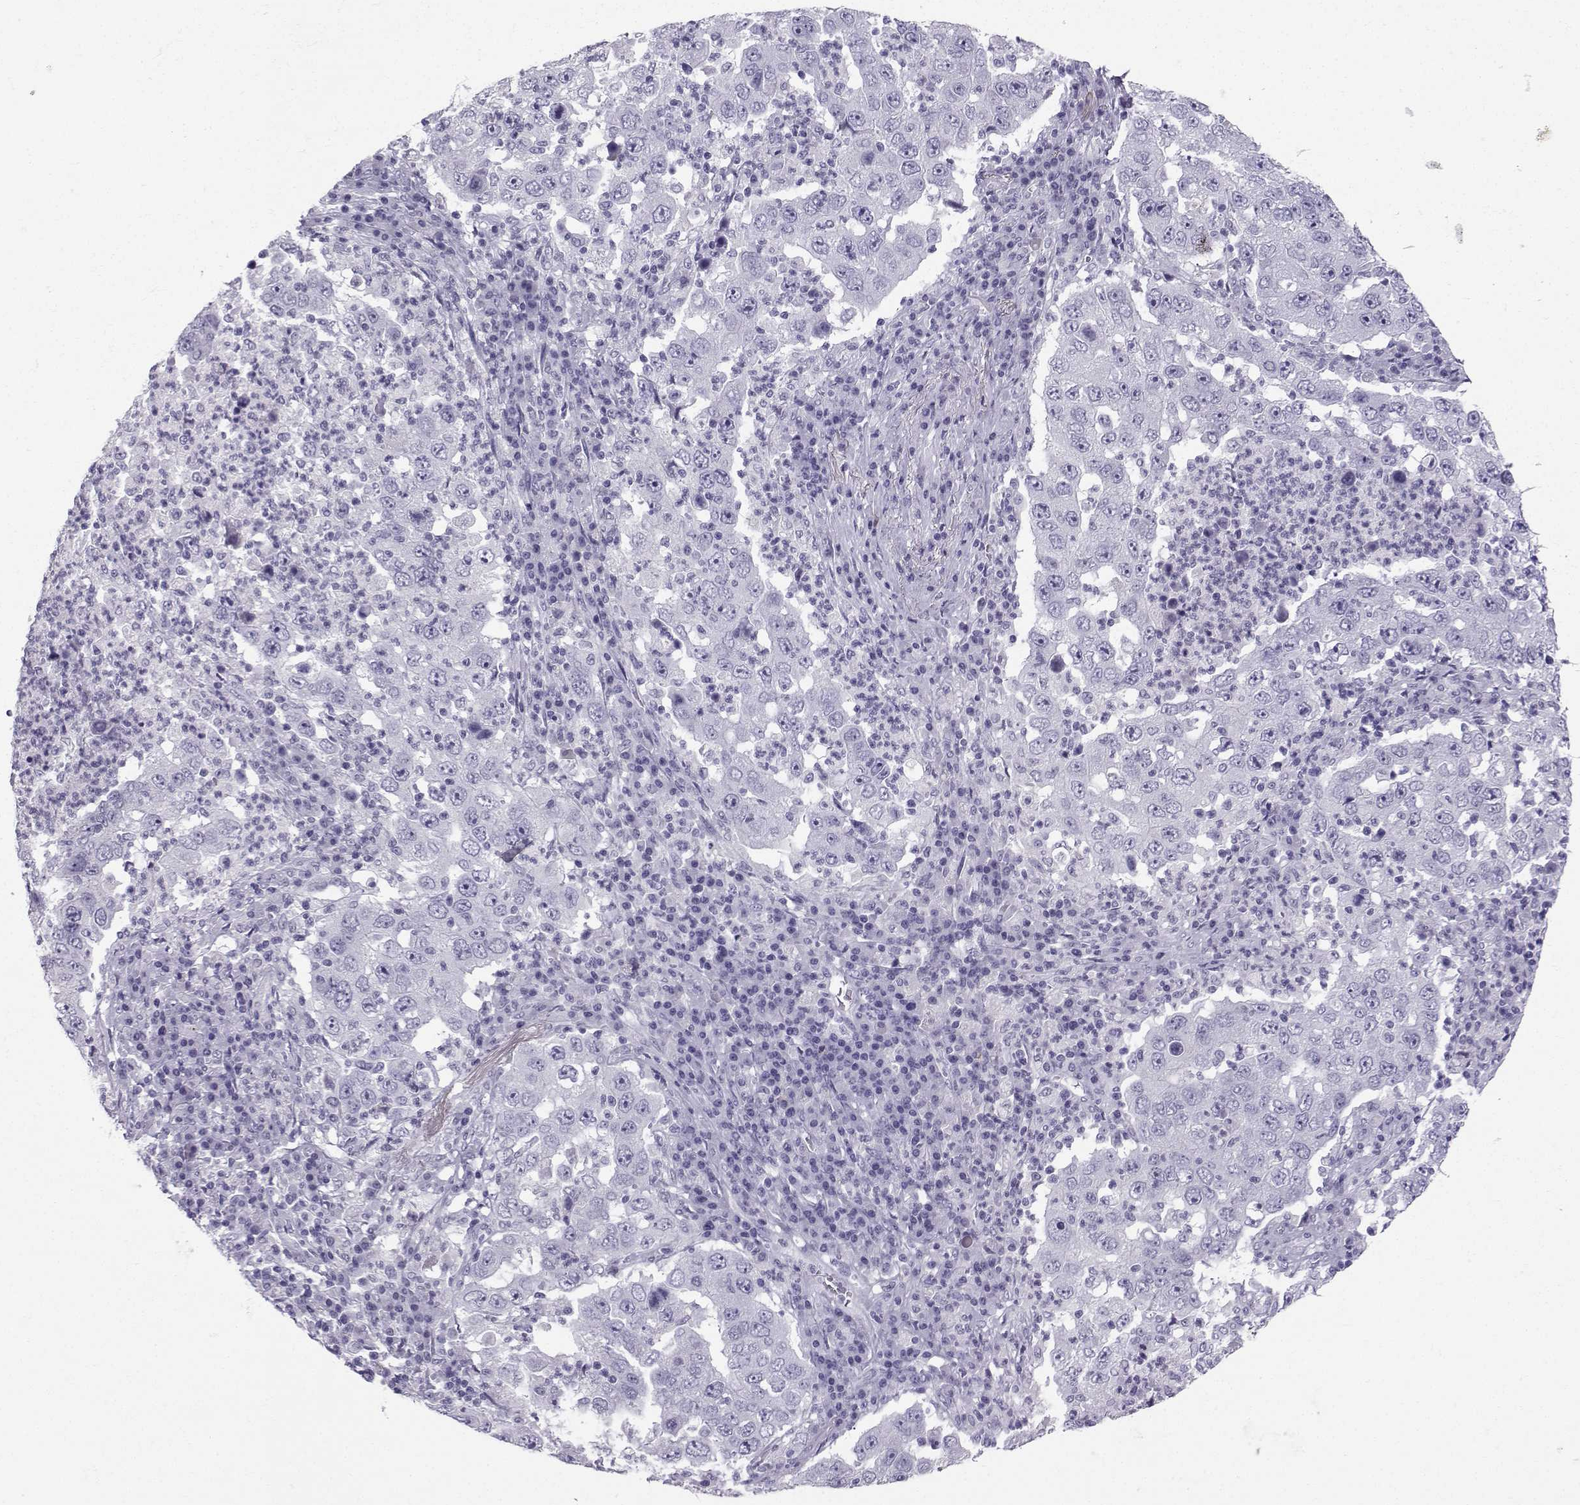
{"staining": {"intensity": "negative", "quantity": "none", "location": "none"}, "tissue": "lung cancer", "cell_type": "Tumor cells", "image_type": "cancer", "snomed": [{"axis": "morphology", "description": "Adenocarcinoma, NOS"}, {"axis": "topography", "description": "Lung"}], "caption": "Immunohistochemistry (IHC) photomicrograph of neoplastic tissue: human lung cancer stained with DAB exhibits no significant protein positivity in tumor cells.", "gene": "NEFL", "patient": {"sex": "male", "age": 73}}